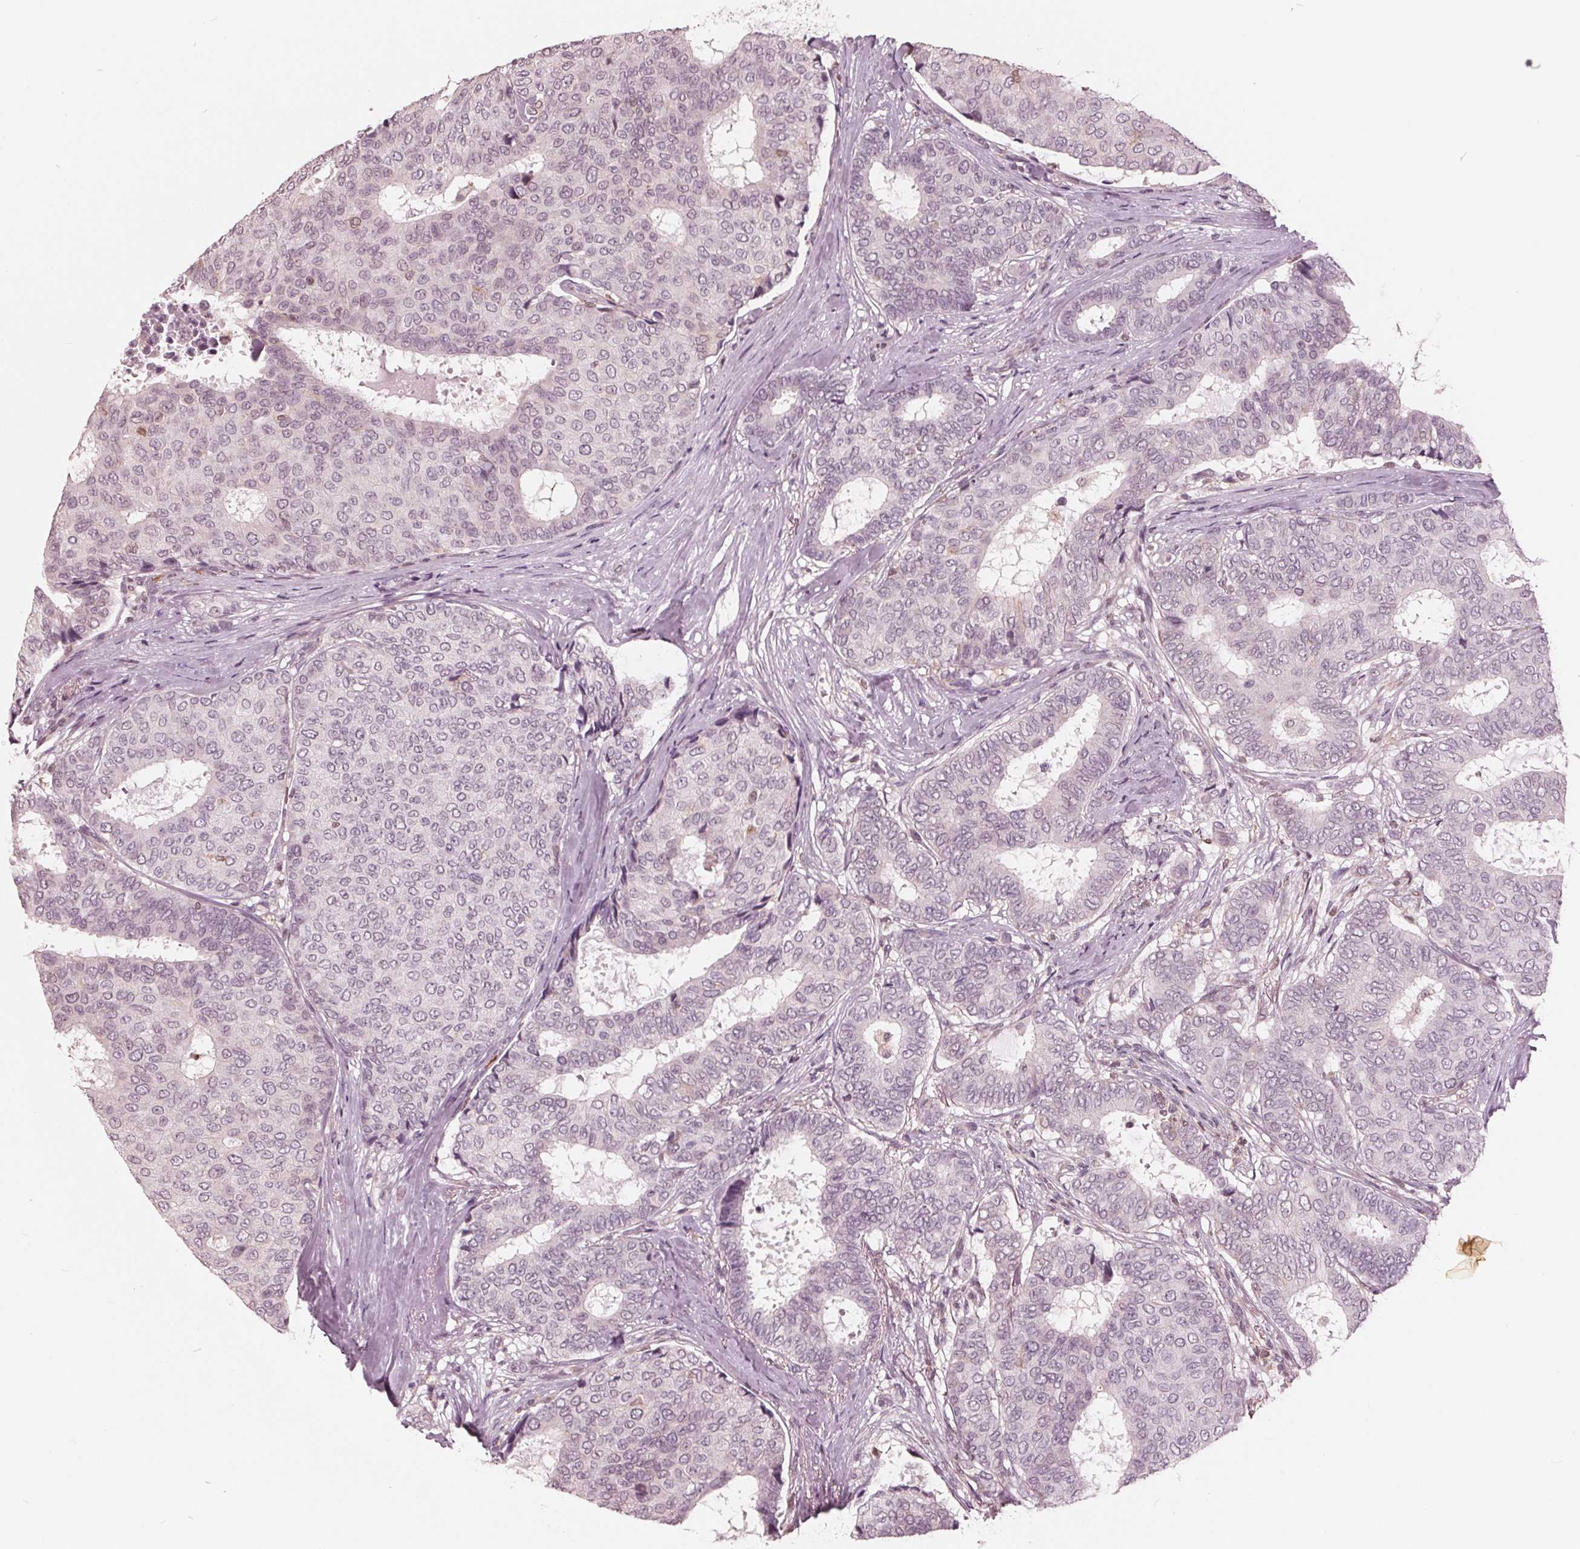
{"staining": {"intensity": "negative", "quantity": "none", "location": "none"}, "tissue": "breast cancer", "cell_type": "Tumor cells", "image_type": "cancer", "snomed": [{"axis": "morphology", "description": "Duct carcinoma"}, {"axis": "topography", "description": "Breast"}], "caption": "IHC of invasive ductal carcinoma (breast) displays no staining in tumor cells. (Stains: DAB immunohistochemistry with hematoxylin counter stain, Microscopy: brightfield microscopy at high magnification).", "gene": "ING3", "patient": {"sex": "female", "age": 75}}